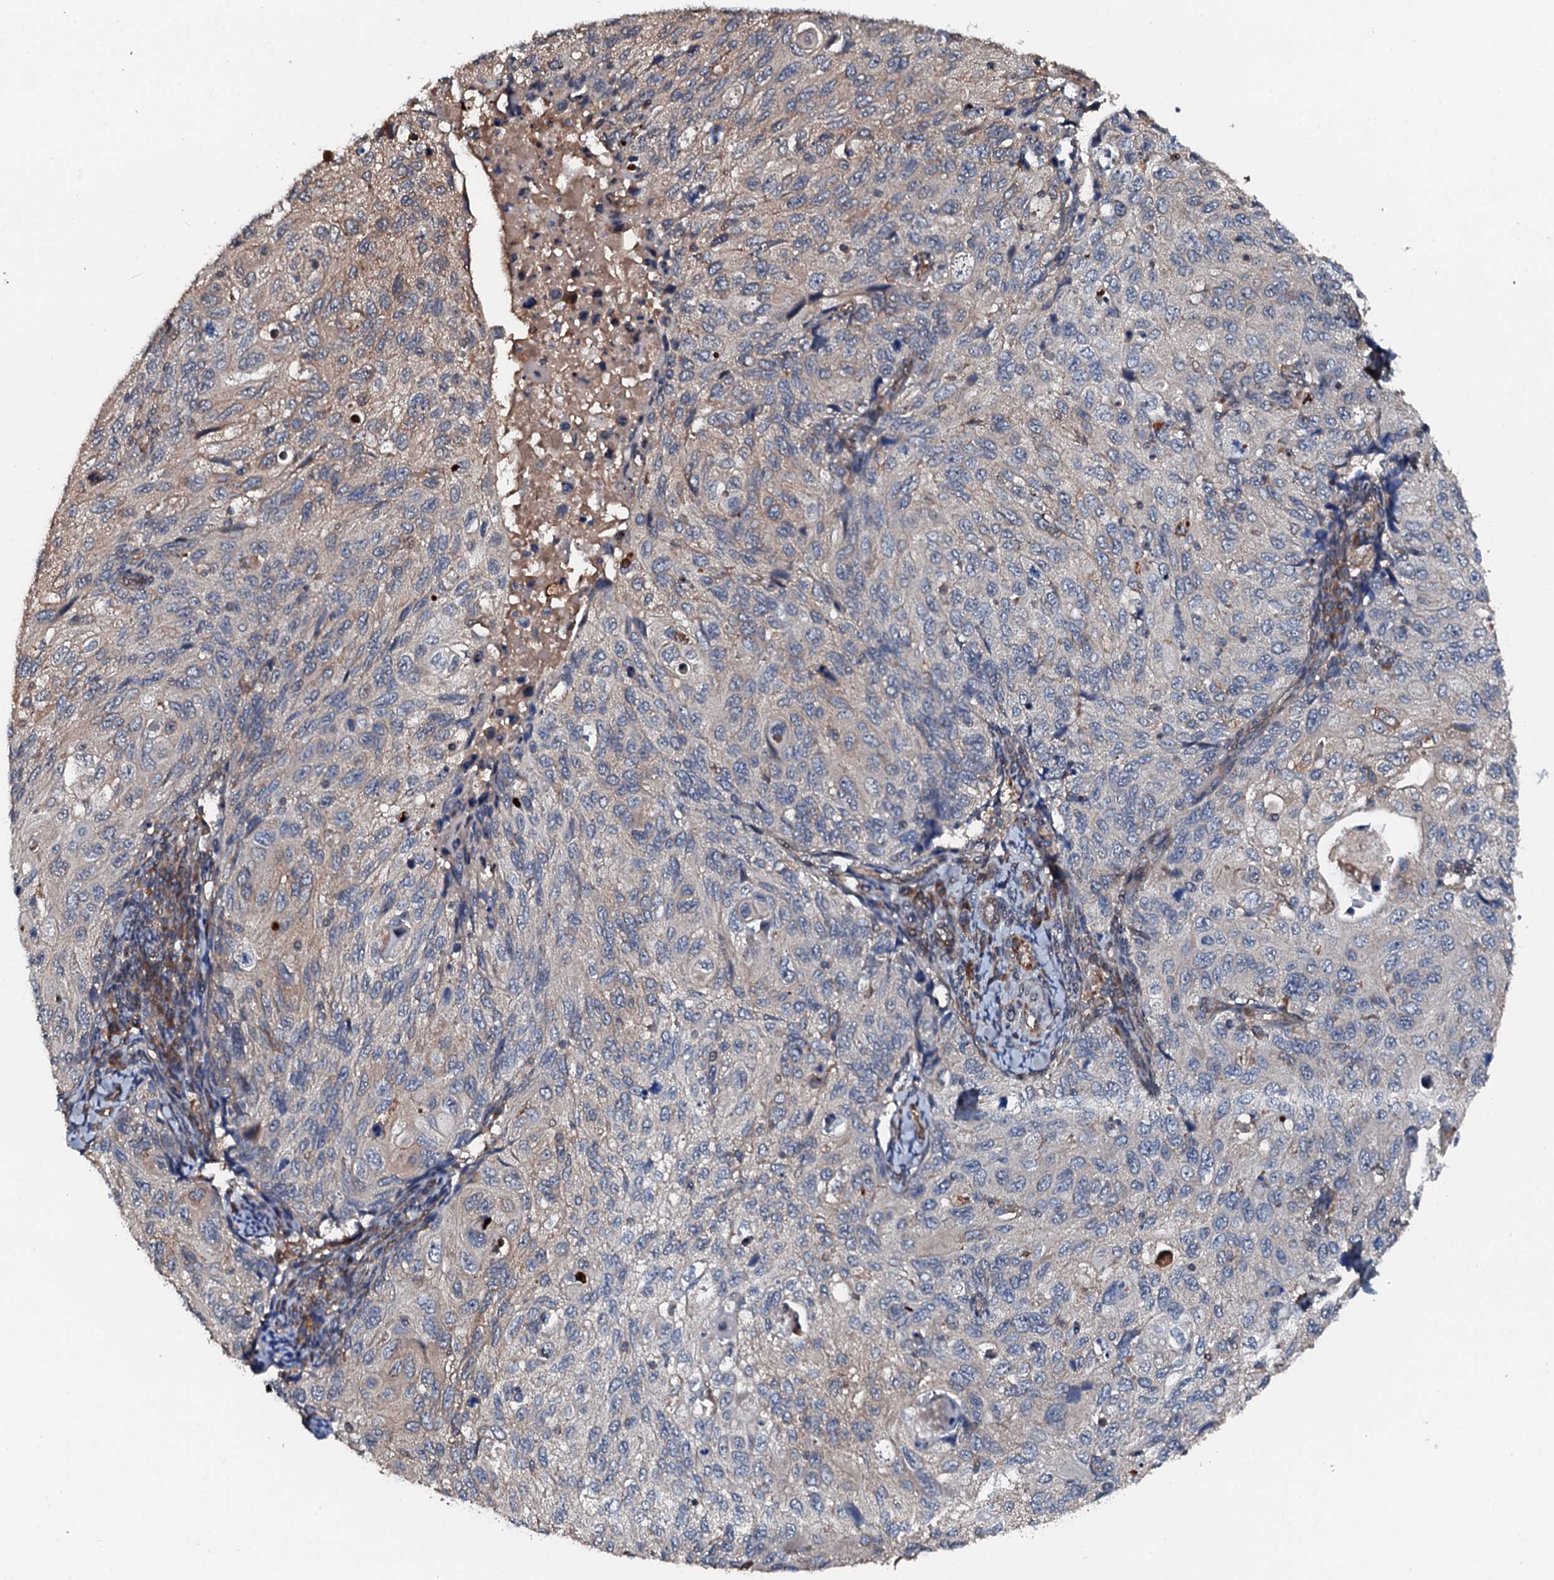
{"staining": {"intensity": "weak", "quantity": "<25%", "location": "cytoplasmic/membranous"}, "tissue": "cervical cancer", "cell_type": "Tumor cells", "image_type": "cancer", "snomed": [{"axis": "morphology", "description": "Squamous cell carcinoma, NOS"}, {"axis": "topography", "description": "Cervix"}], "caption": "The histopathology image shows no significant positivity in tumor cells of cervical squamous cell carcinoma.", "gene": "FLYWCH1", "patient": {"sex": "female", "age": 70}}